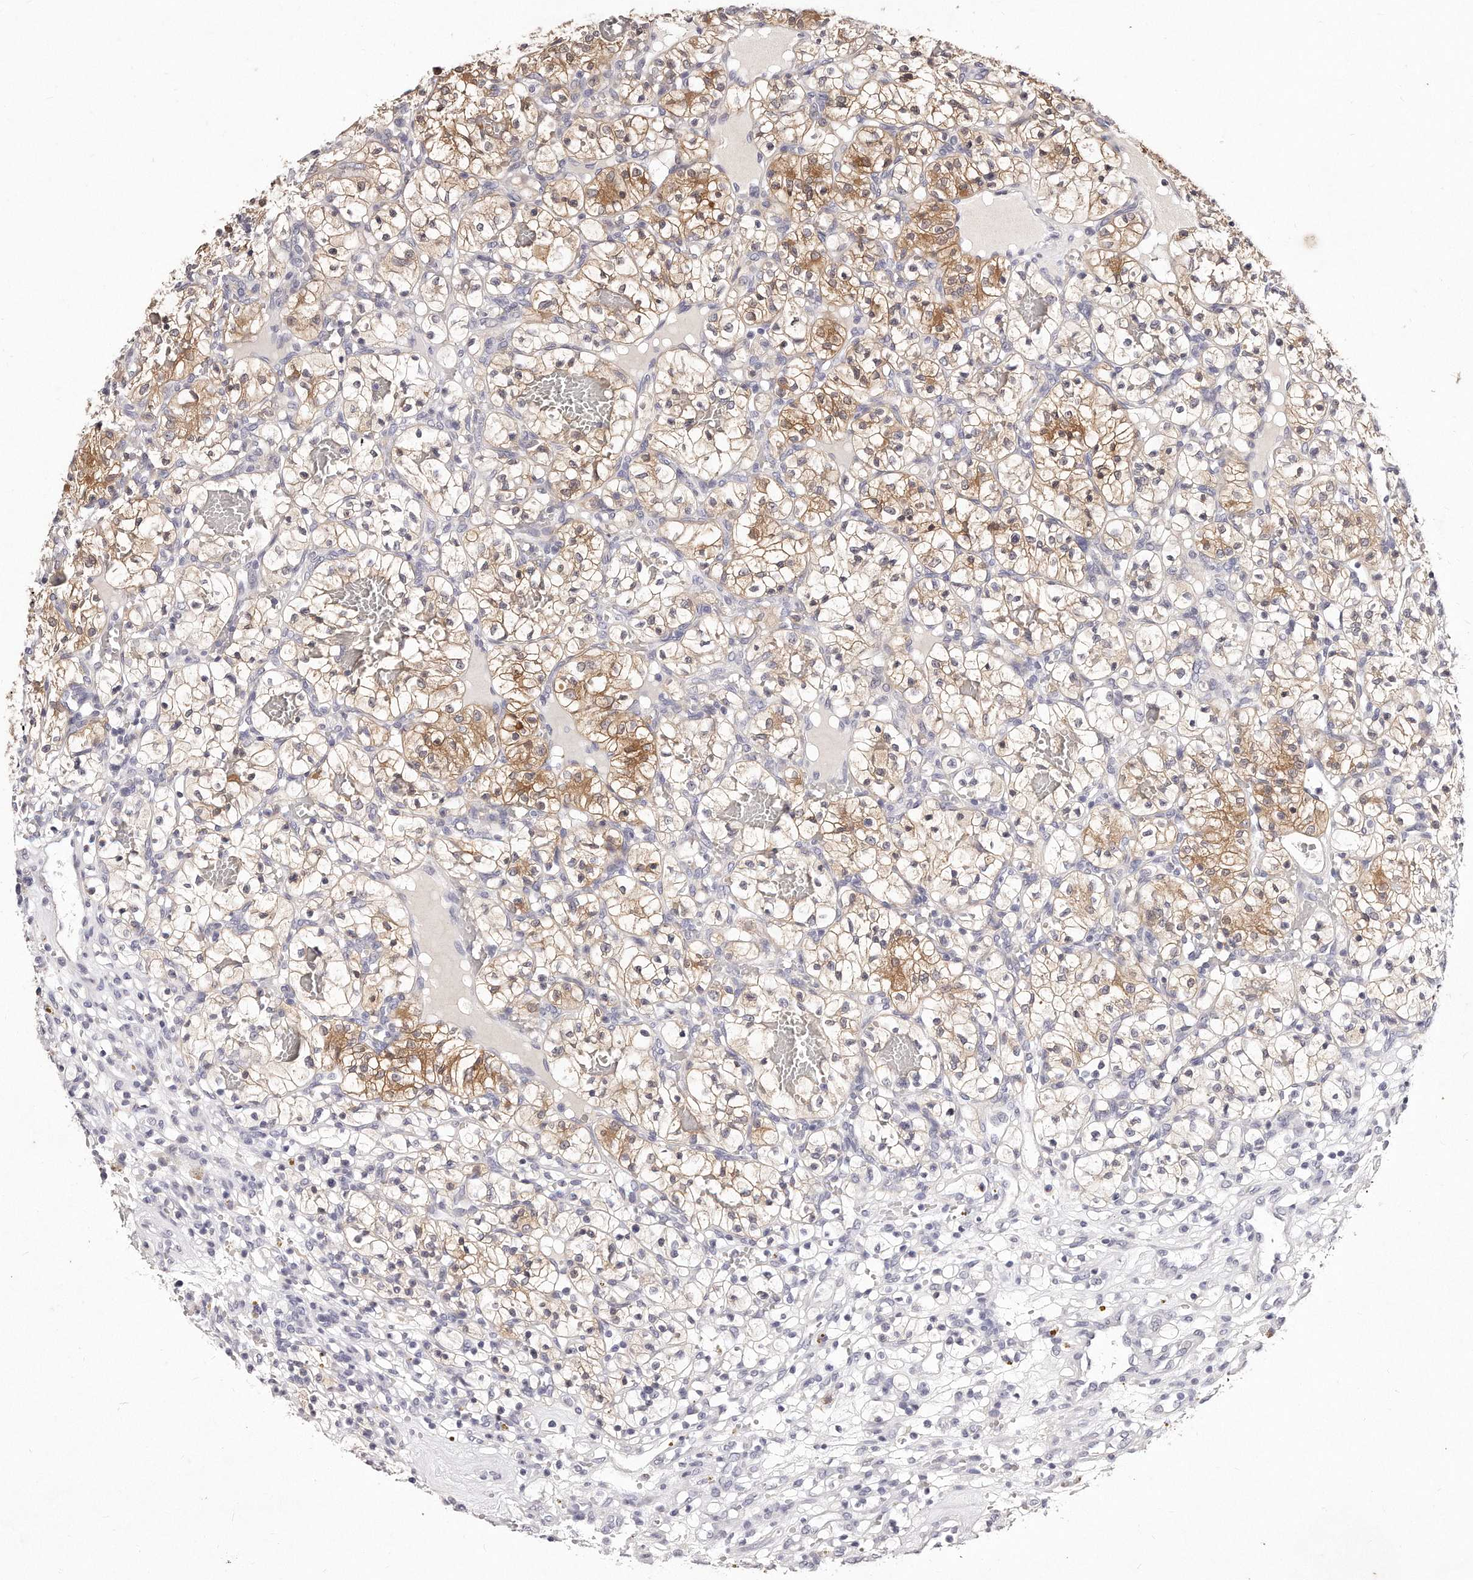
{"staining": {"intensity": "moderate", "quantity": "<25%", "location": "cytoplasmic/membranous"}, "tissue": "renal cancer", "cell_type": "Tumor cells", "image_type": "cancer", "snomed": [{"axis": "morphology", "description": "Adenocarcinoma, NOS"}, {"axis": "topography", "description": "Kidney"}], "caption": "The immunohistochemical stain highlights moderate cytoplasmic/membranous positivity in tumor cells of renal adenocarcinoma tissue.", "gene": "GDA", "patient": {"sex": "female", "age": 57}}